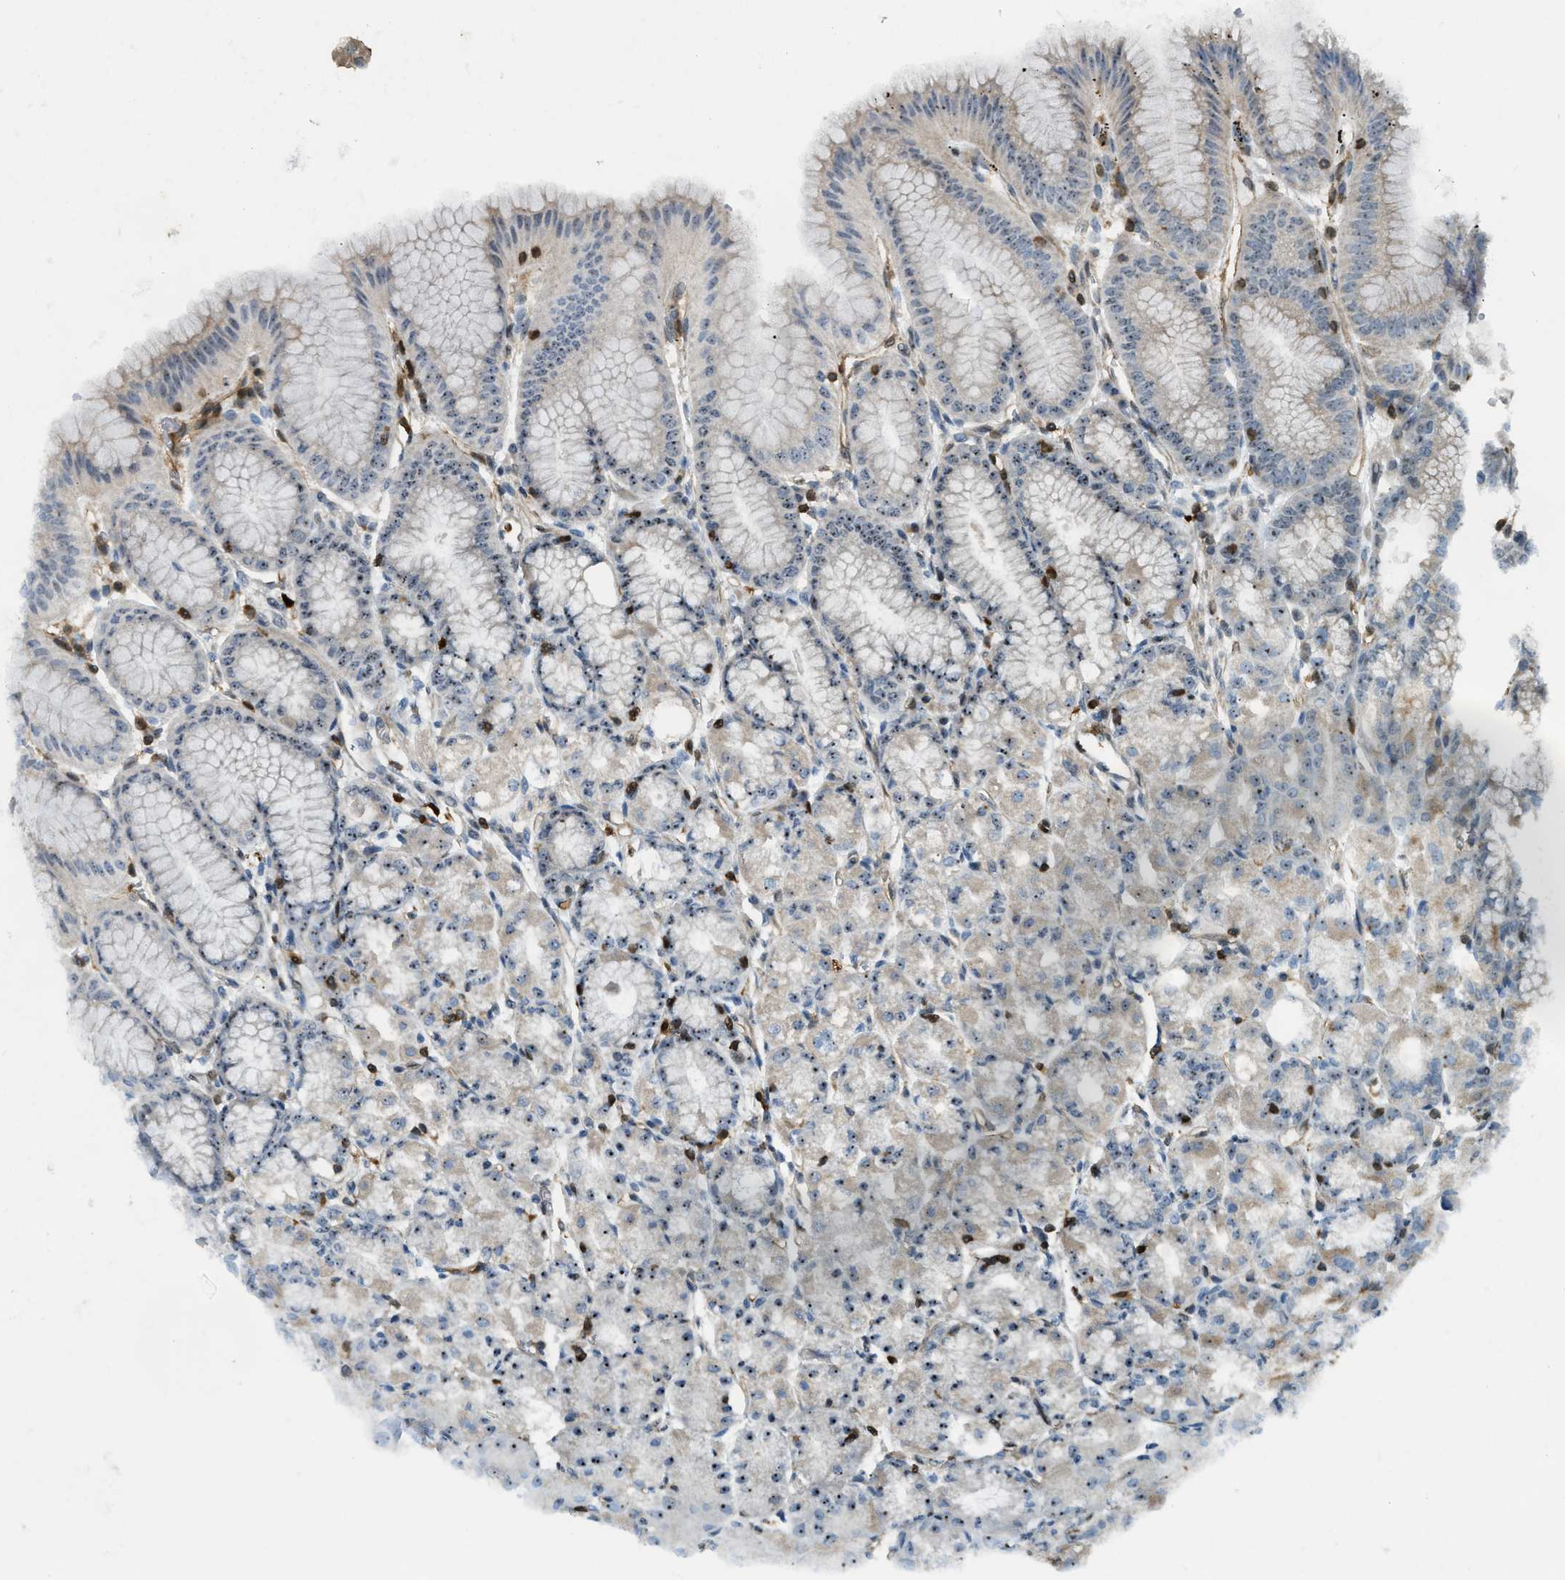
{"staining": {"intensity": "moderate", "quantity": "25%-75%", "location": "nuclear"}, "tissue": "stomach", "cell_type": "Glandular cells", "image_type": "normal", "snomed": [{"axis": "morphology", "description": "Normal tissue, NOS"}, {"axis": "topography", "description": "Stomach, lower"}], "caption": "Stomach stained with DAB IHC exhibits medium levels of moderate nuclear expression in about 25%-75% of glandular cells.", "gene": "E2F1", "patient": {"sex": "male", "age": 71}}